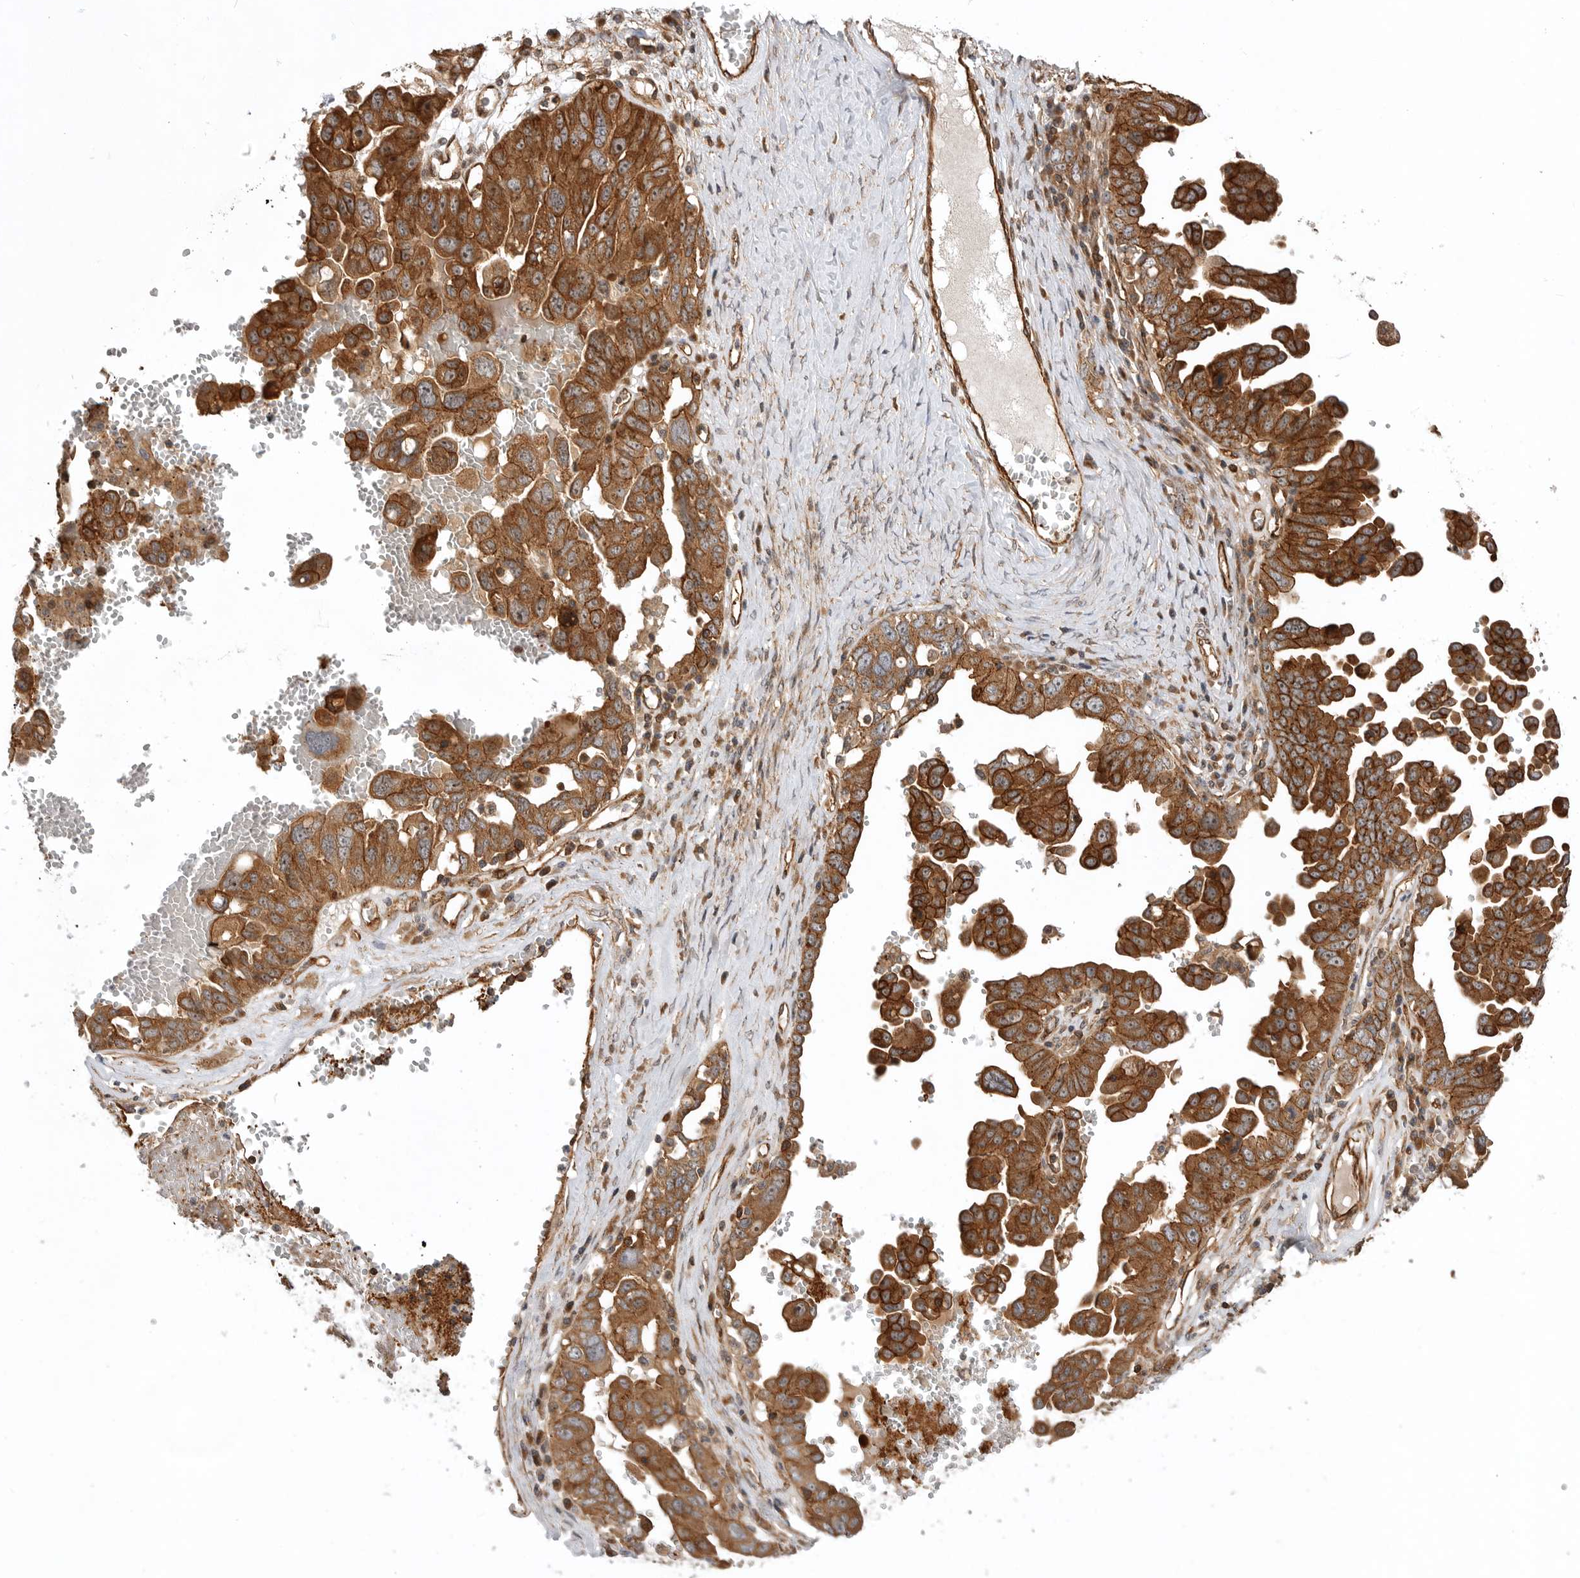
{"staining": {"intensity": "strong", "quantity": ">75%", "location": "cytoplasmic/membranous"}, "tissue": "ovarian cancer", "cell_type": "Tumor cells", "image_type": "cancer", "snomed": [{"axis": "morphology", "description": "Carcinoma, endometroid"}, {"axis": "topography", "description": "Ovary"}], "caption": "This micrograph shows endometroid carcinoma (ovarian) stained with IHC to label a protein in brown. The cytoplasmic/membranous of tumor cells show strong positivity for the protein. Nuclei are counter-stained blue.", "gene": "GPATCH2", "patient": {"sex": "female", "age": 62}}